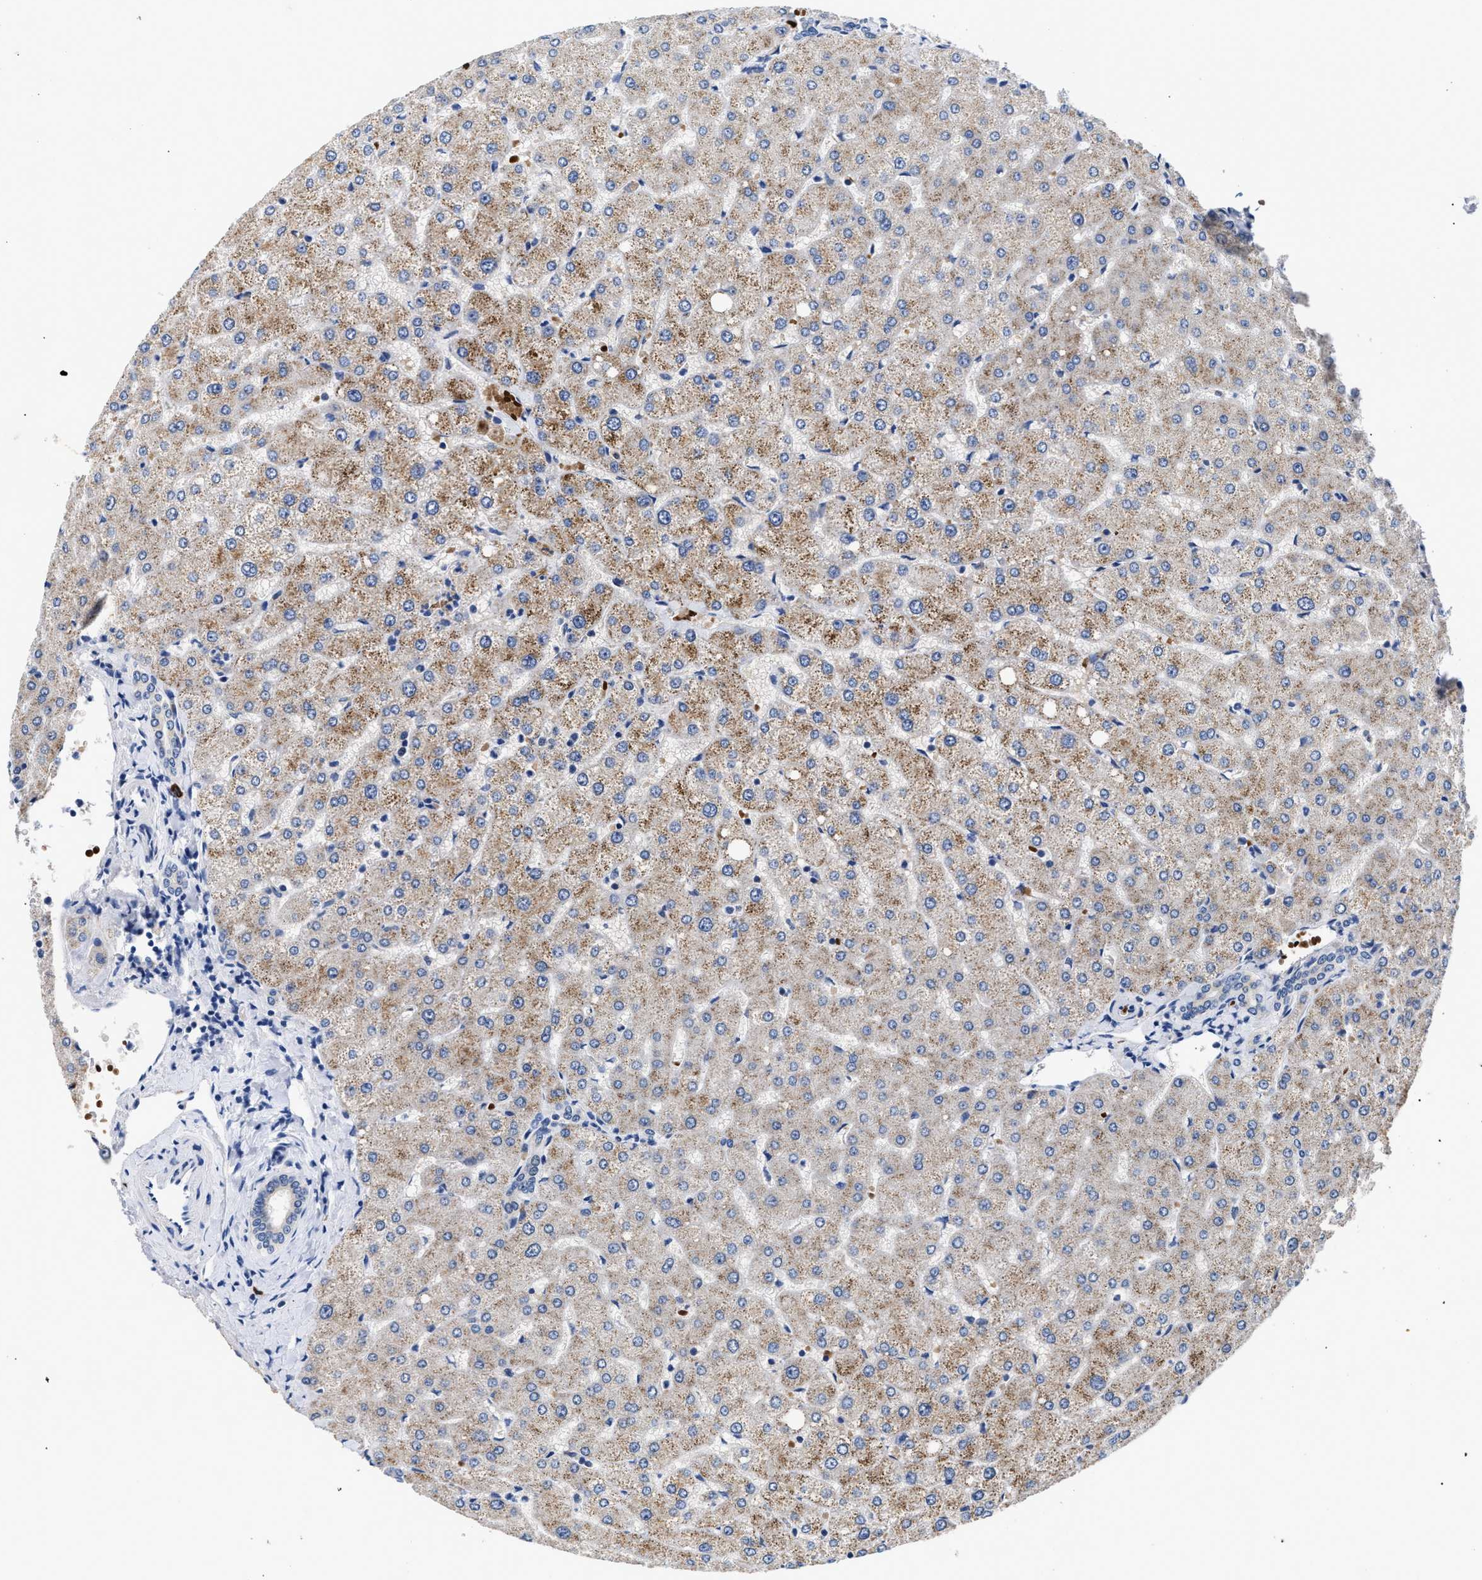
{"staining": {"intensity": "negative", "quantity": "none", "location": "none"}, "tissue": "liver", "cell_type": "Cholangiocytes", "image_type": "normal", "snomed": [{"axis": "morphology", "description": "Normal tissue, NOS"}, {"axis": "topography", "description": "Liver"}], "caption": "Immunohistochemistry (IHC) photomicrograph of benign human liver stained for a protein (brown), which exhibits no staining in cholangiocytes.", "gene": "RINT1", "patient": {"sex": "female", "age": 54}}